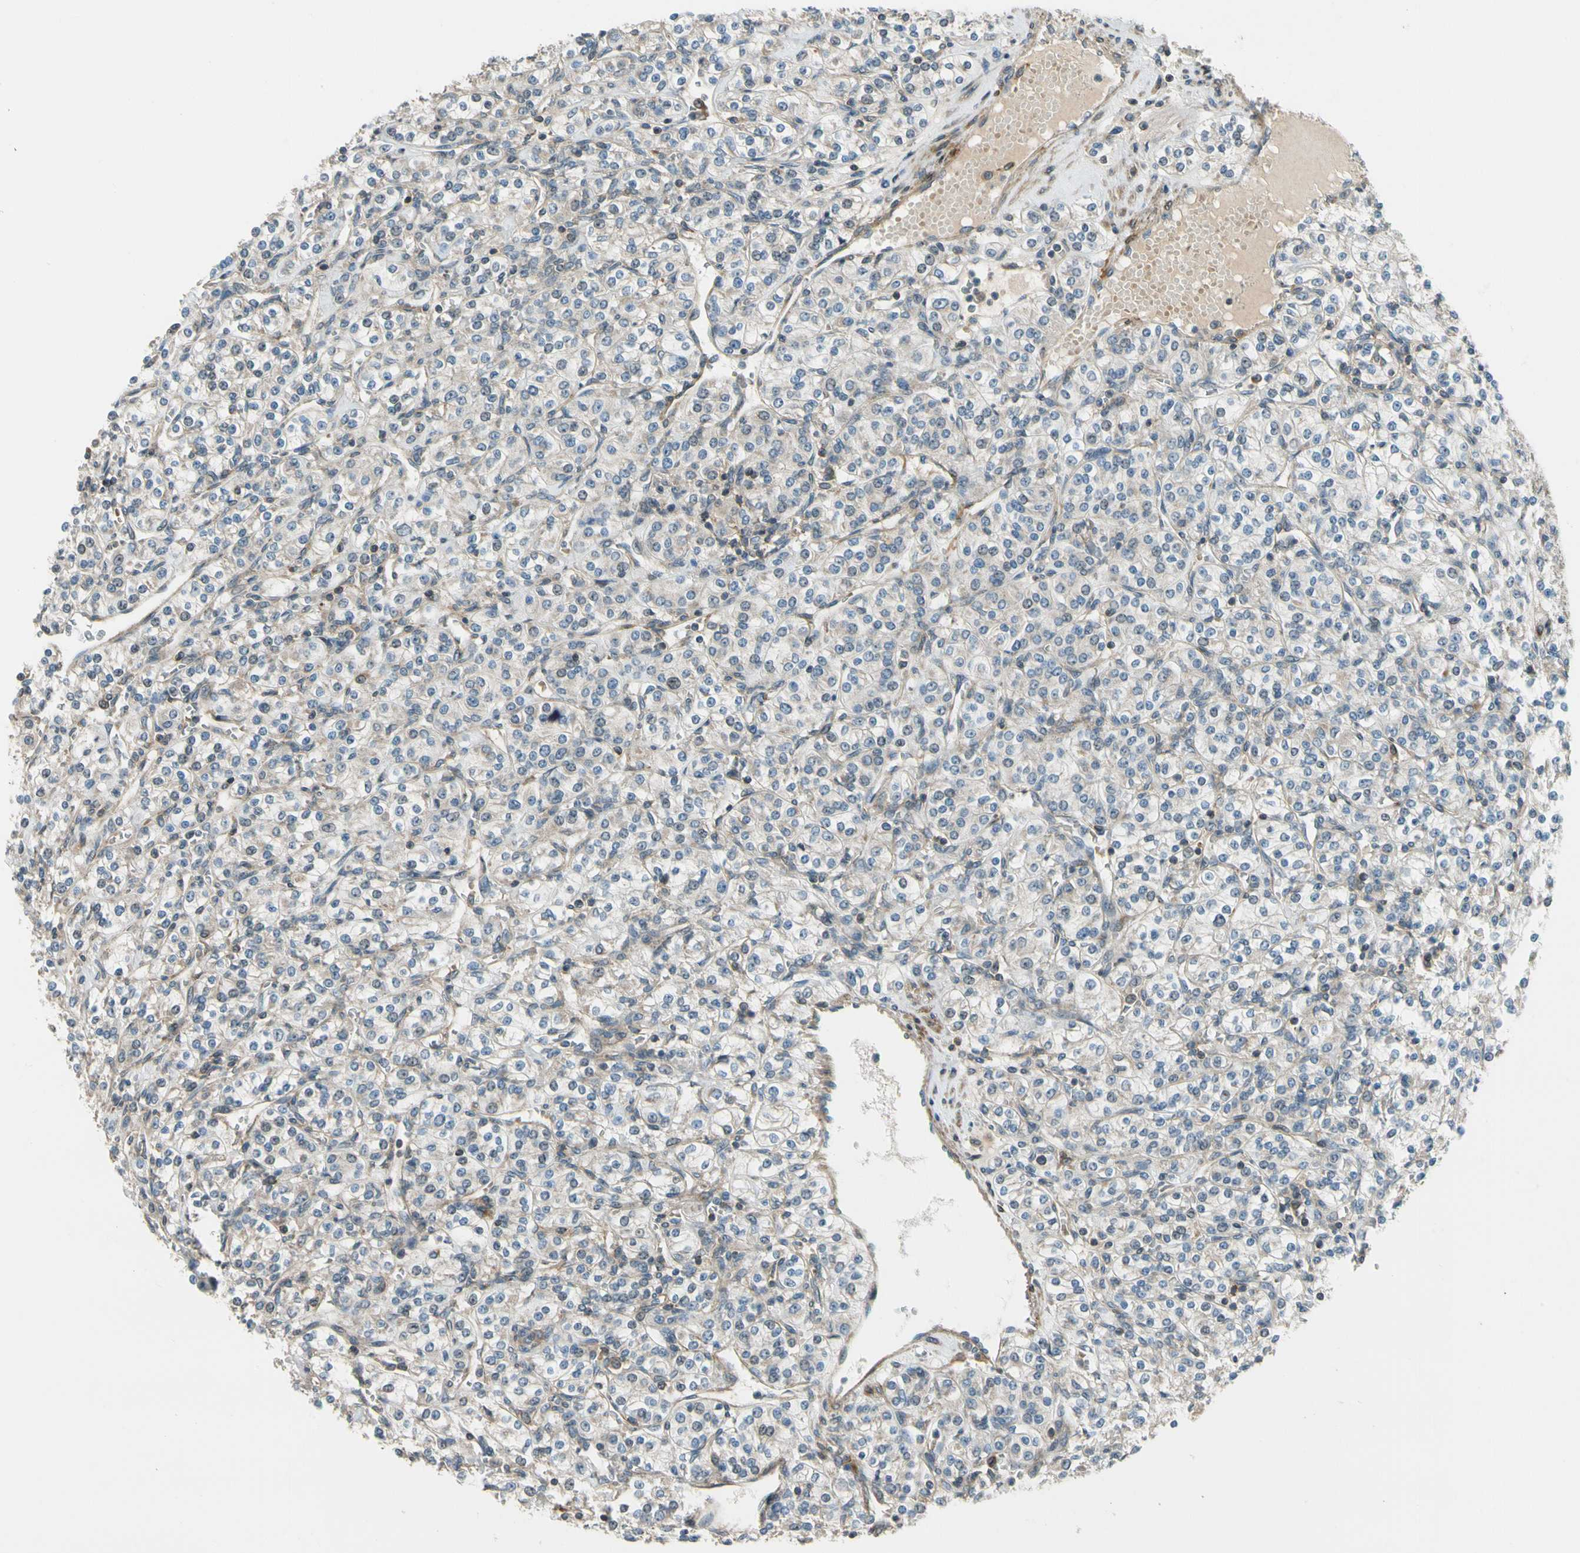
{"staining": {"intensity": "negative", "quantity": "none", "location": "none"}, "tissue": "renal cancer", "cell_type": "Tumor cells", "image_type": "cancer", "snomed": [{"axis": "morphology", "description": "Adenocarcinoma, NOS"}, {"axis": "topography", "description": "Kidney"}], "caption": "Tumor cells show no significant protein positivity in renal cancer (adenocarcinoma).", "gene": "MST1R", "patient": {"sex": "male", "age": 77}}